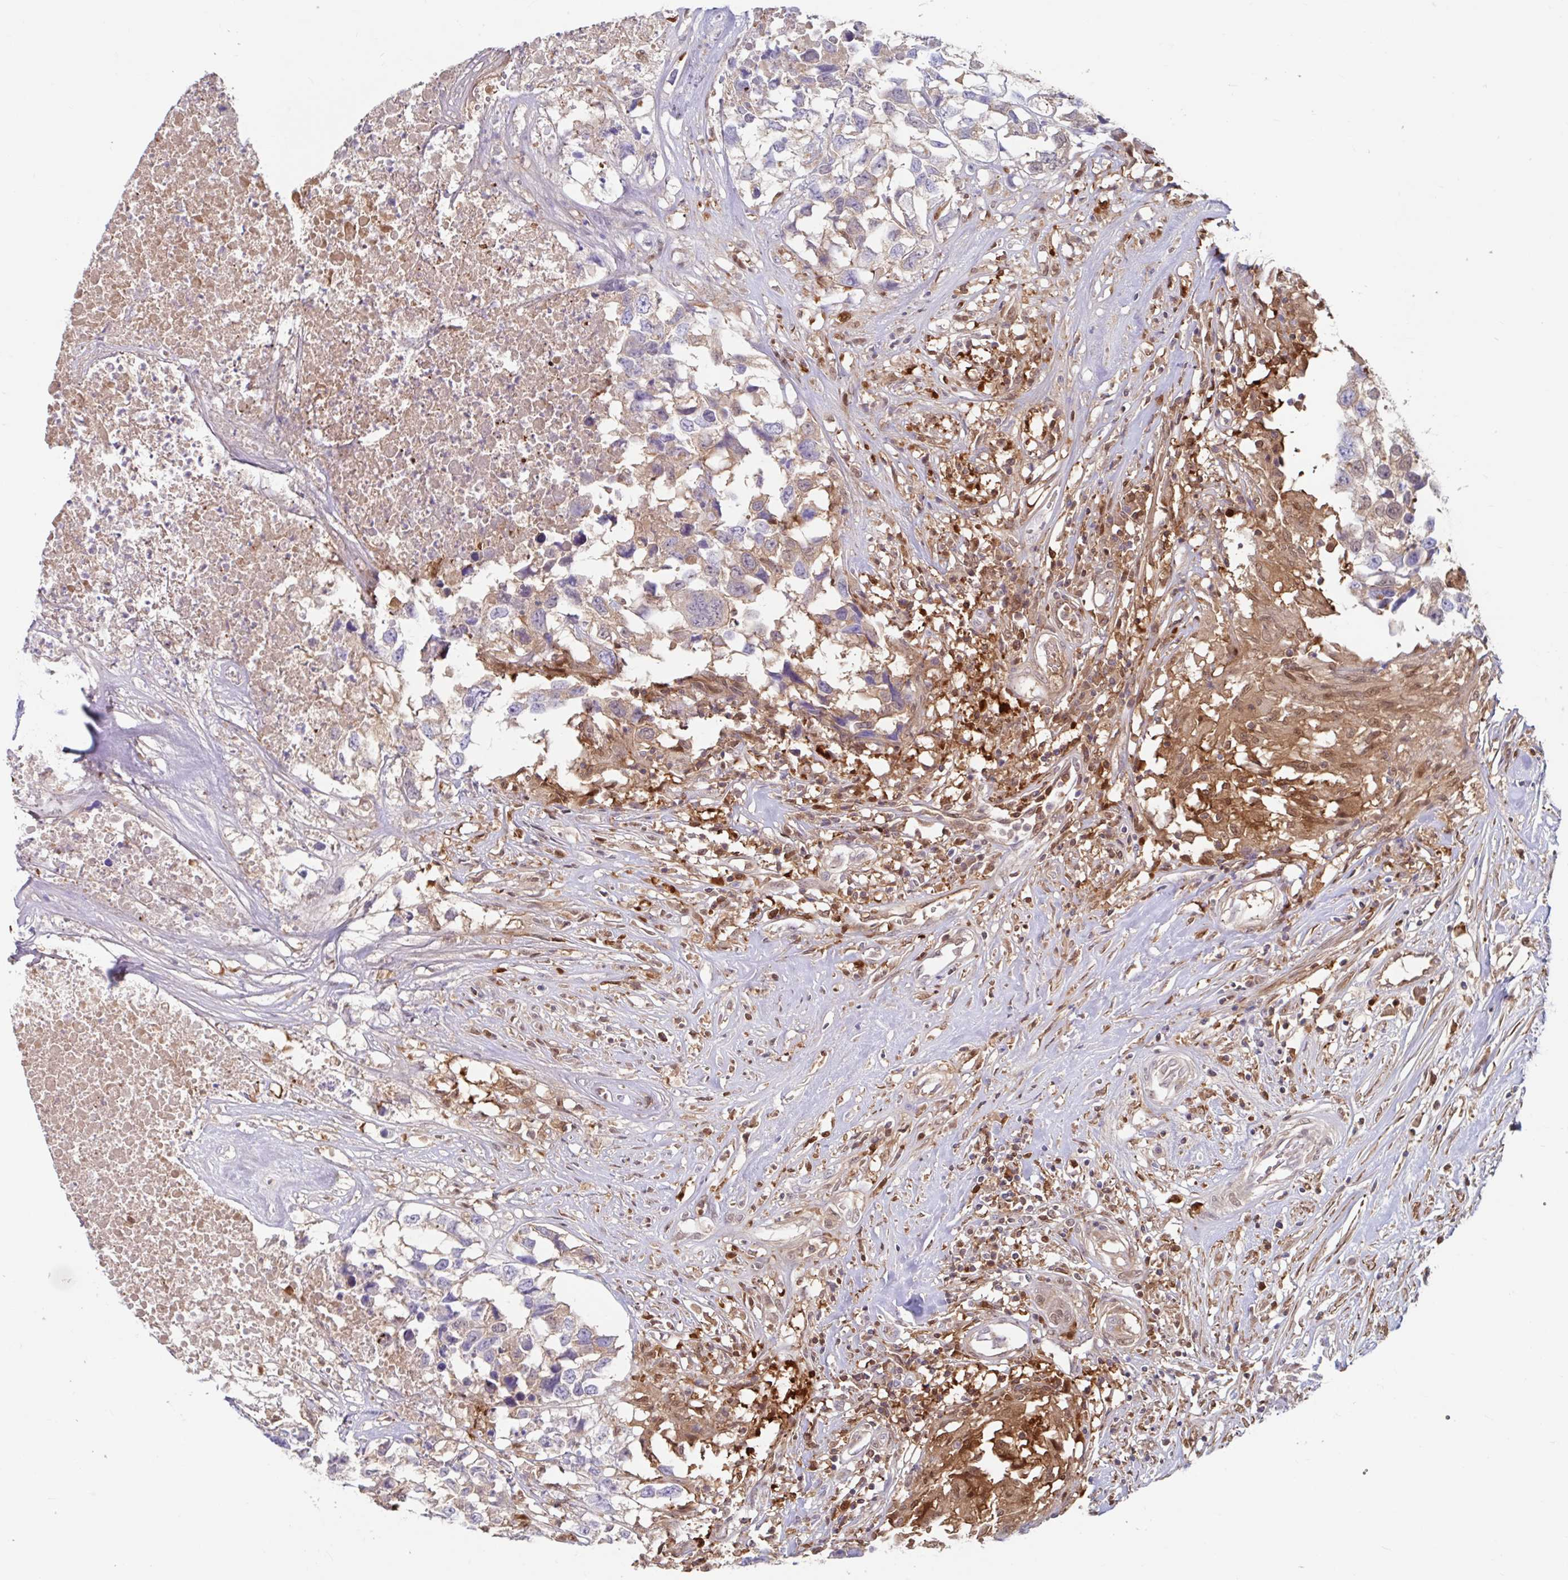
{"staining": {"intensity": "weak", "quantity": "<25%", "location": "cytoplasmic/membranous"}, "tissue": "testis cancer", "cell_type": "Tumor cells", "image_type": "cancer", "snomed": [{"axis": "morphology", "description": "Carcinoma, Embryonal, NOS"}, {"axis": "topography", "description": "Testis"}], "caption": "The IHC micrograph has no significant expression in tumor cells of testis cancer tissue. (DAB (3,3'-diaminobenzidine) immunohistochemistry visualized using brightfield microscopy, high magnification).", "gene": "BLVRA", "patient": {"sex": "male", "age": 83}}